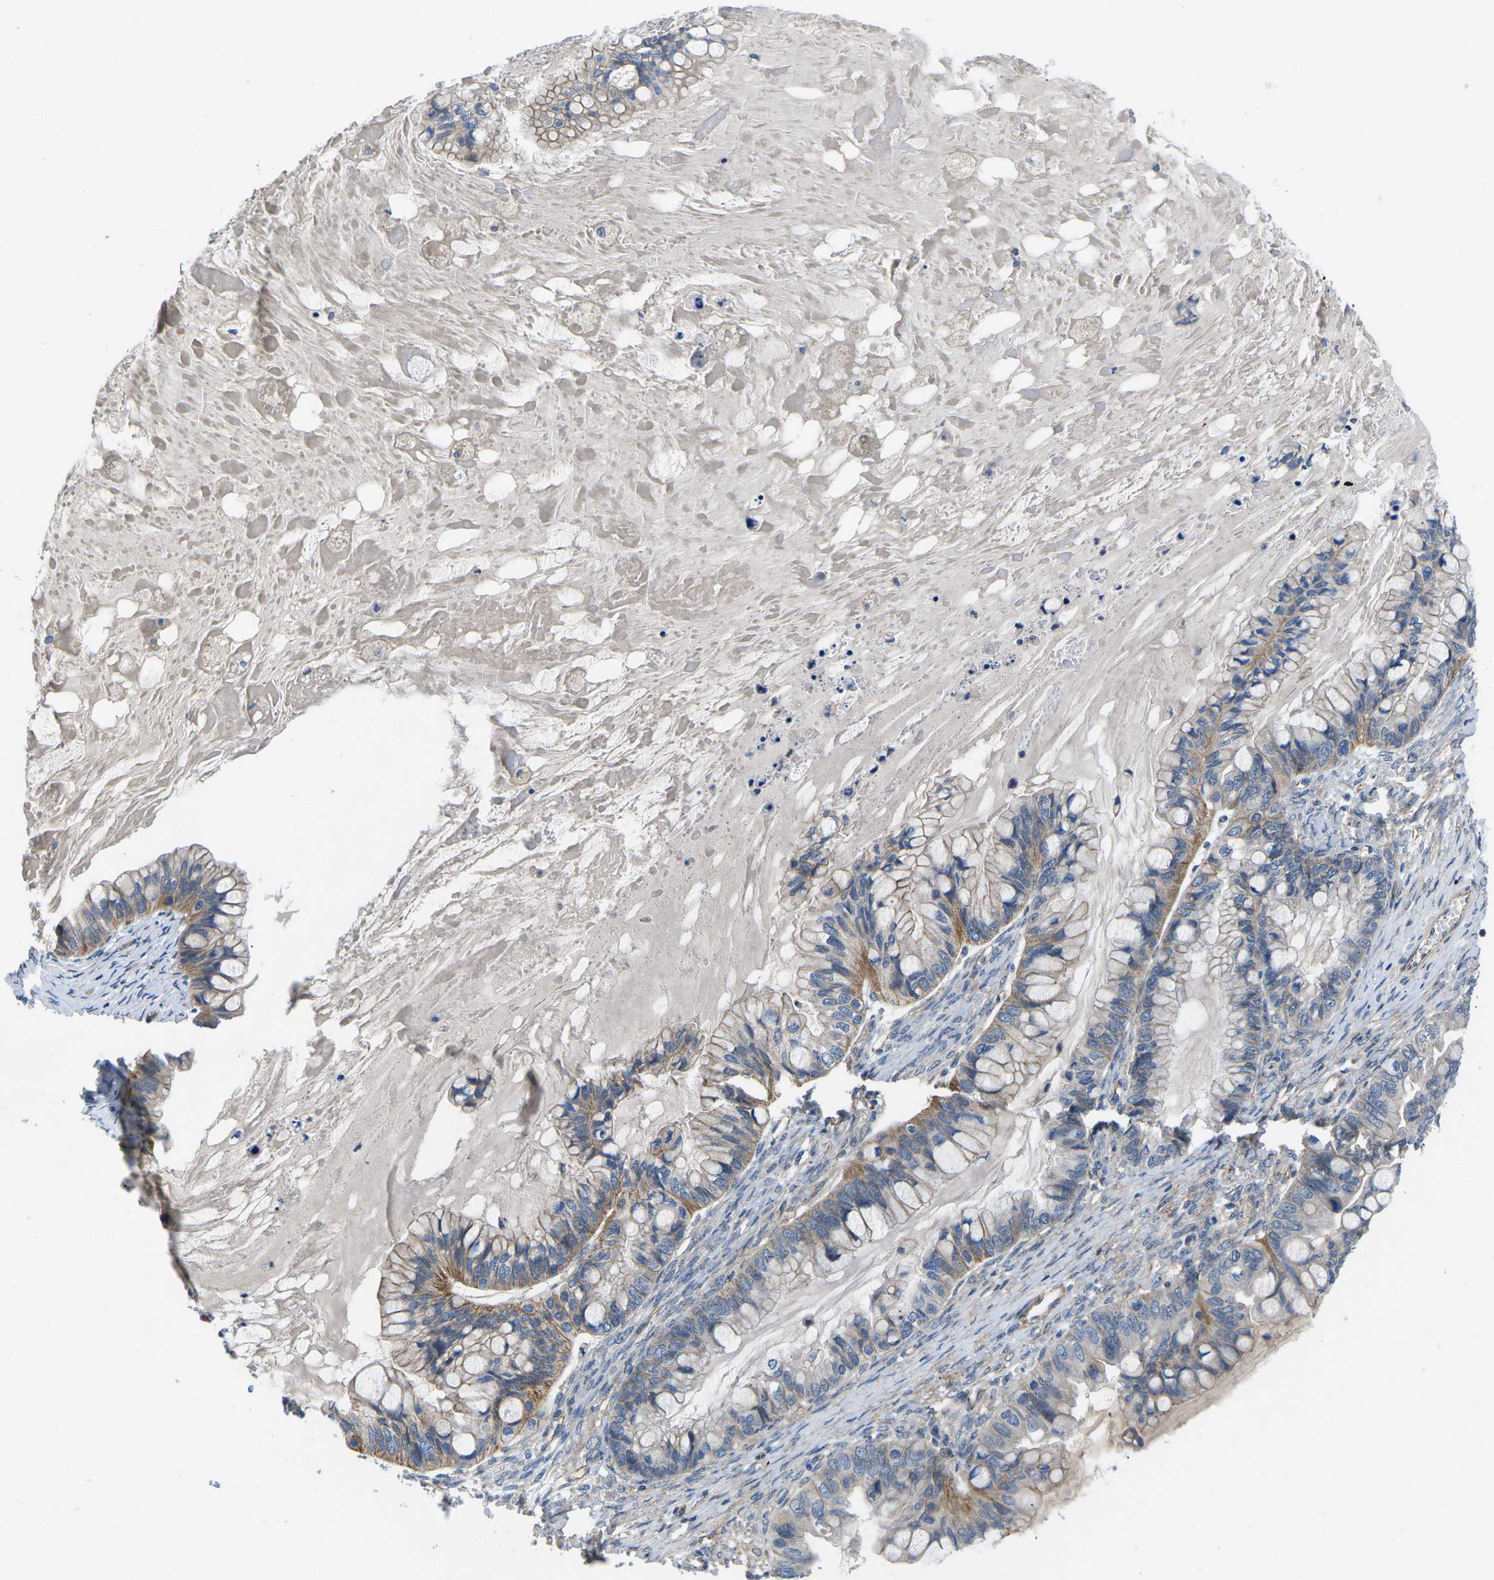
{"staining": {"intensity": "moderate", "quantity": ">75%", "location": "cytoplasmic/membranous"}, "tissue": "ovarian cancer", "cell_type": "Tumor cells", "image_type": "cancer", "snomed": [{"axis": "morphology", "description": "Cystadenocarcinoma, mucinous, NOS"}, {"axis": "topography", "description": "Ovary"}], "caption": "Human mucinous cystadenocarcinoma (ovarian) stained with a protein marker displays moderate staining in tumor cells.", "gene": "CTNND1", "patient": {"sex": "female", "age": 80}}